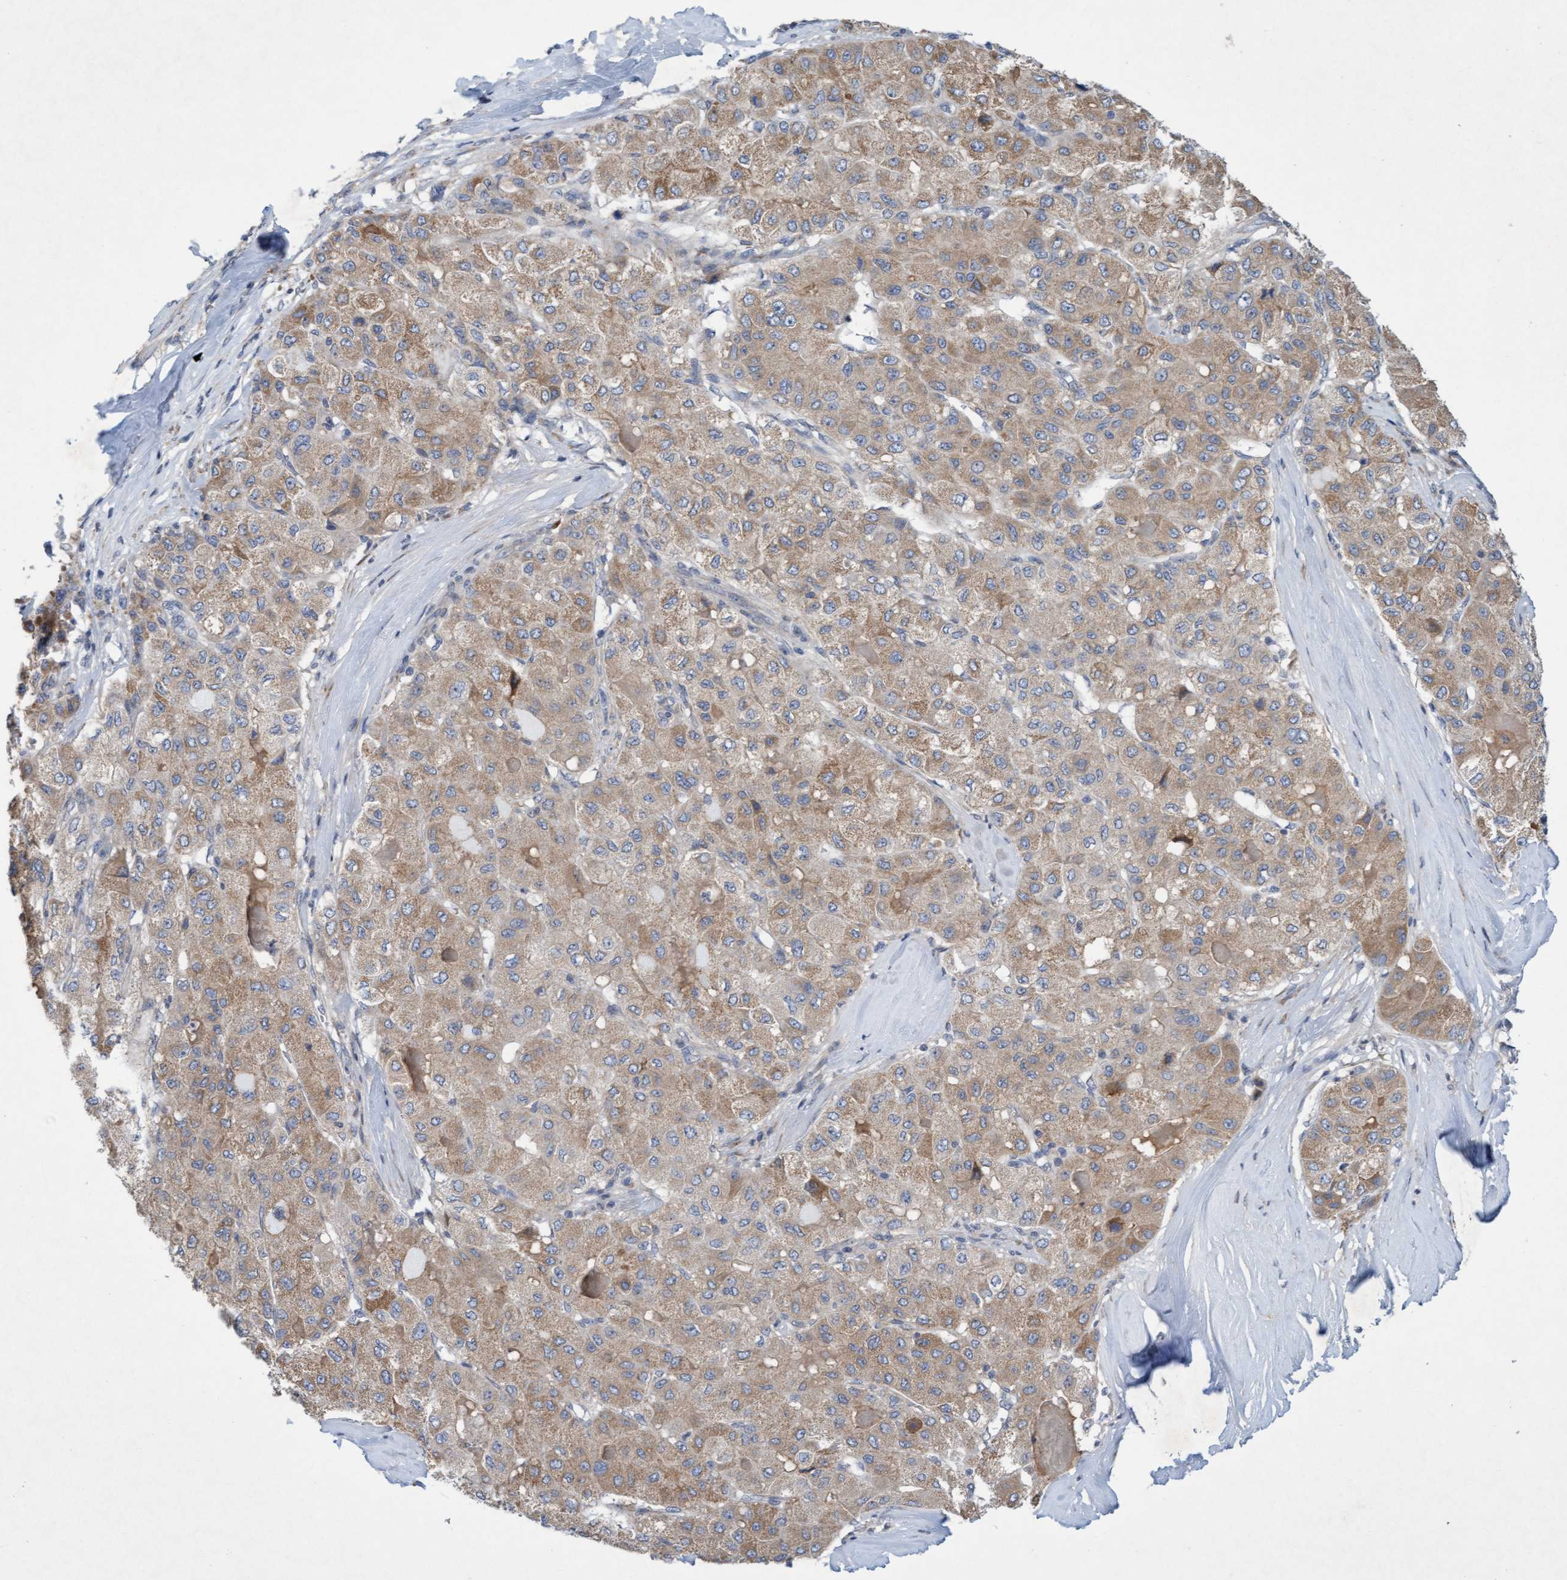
{"staining": {"intensity": "weak", "quantity": ">75%", "location": "cytoplasmic/membranous"}, "tissue": "liver cancer", "cell_type": "Tumor cells", "image_type": "cancer", "snomed": [{"axis": "morphology", "description": "Carcinoma, Hepatocellular, NOS"}, {"axis": "topography", "description": "Liver"}], "caption": "A photomicrograph of hepatocellular carcinoma (liver) stained for a protein exhibits weak cytoplasmic/membranous brown staining in tumor cells.", "gene": "DDHD2", "patient": {"sex": "male", "age": 80}}